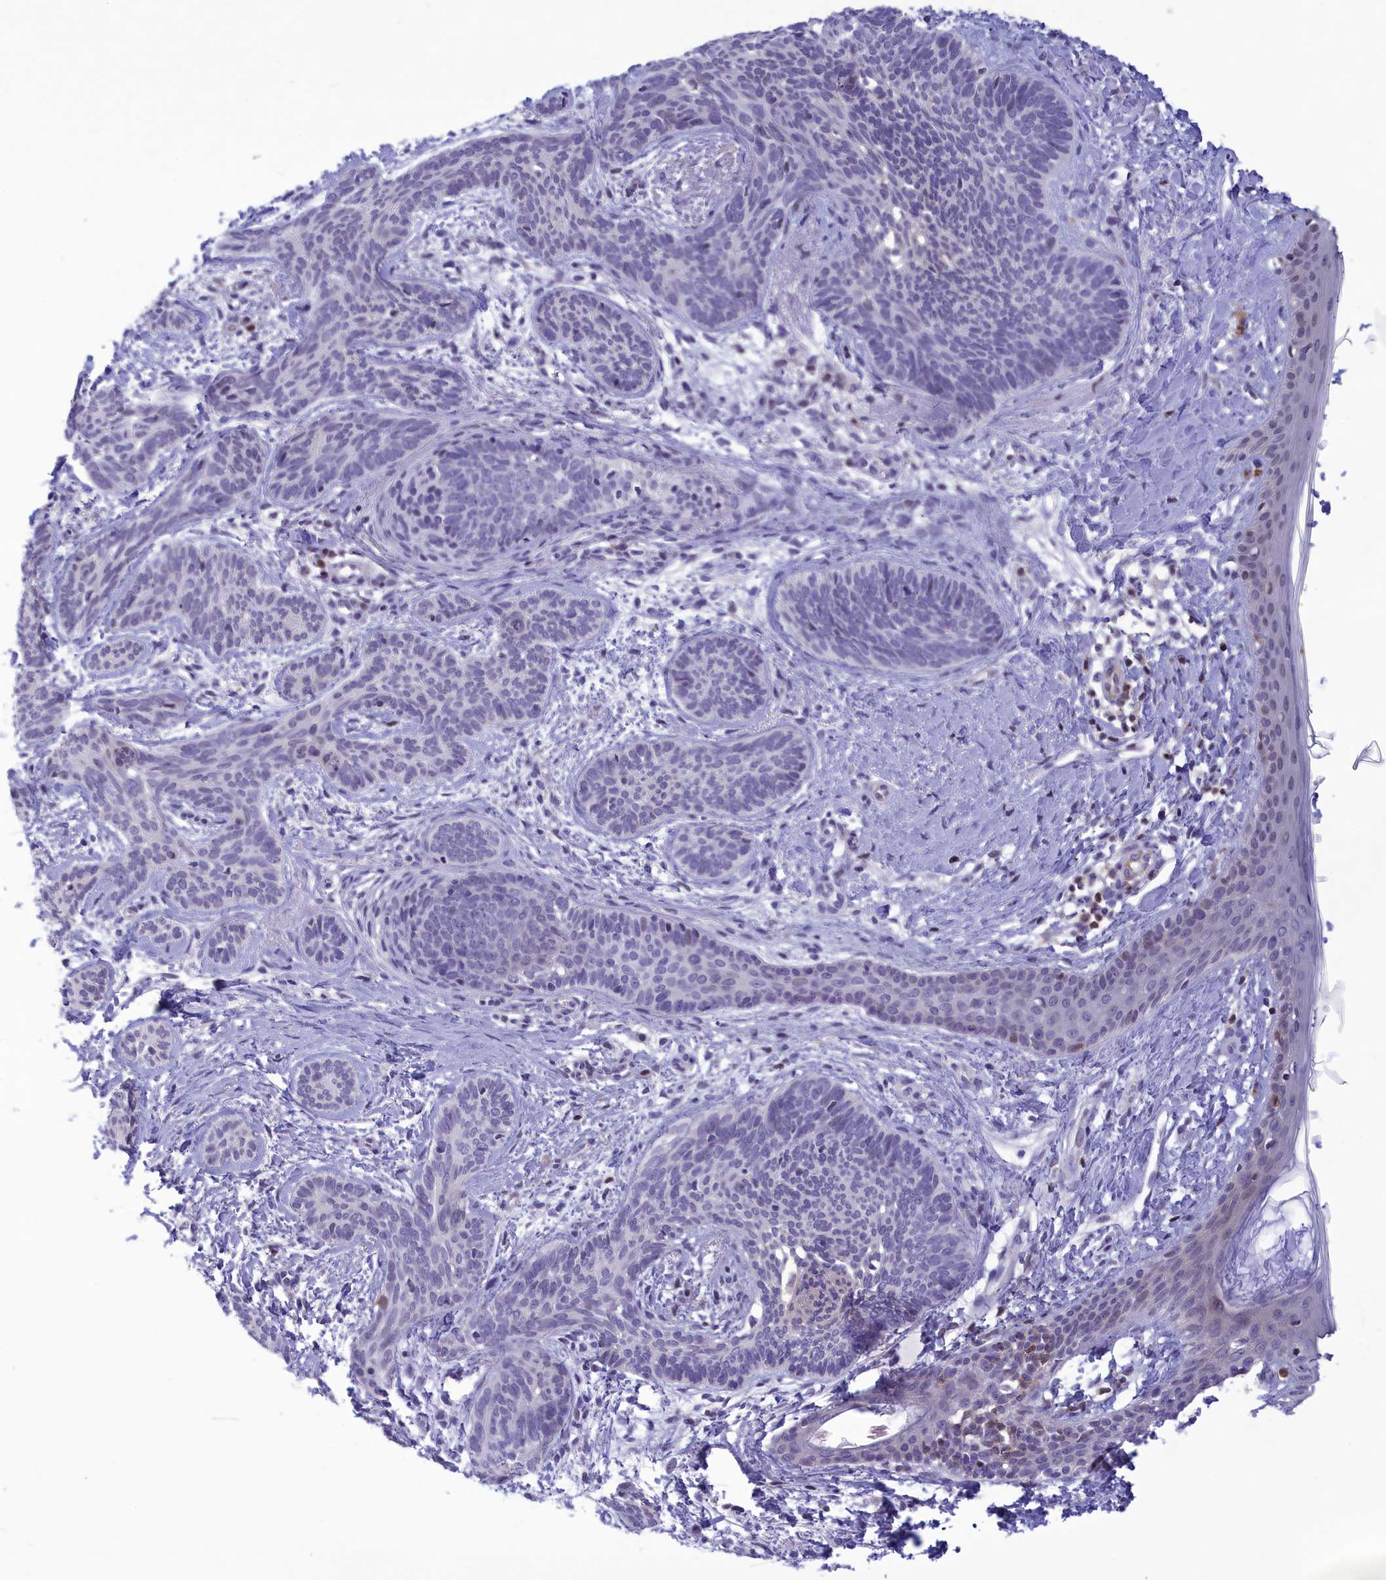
{"staining": {"intensity": "negative", "quantity": "none", "location": "none"}, "tissue": "skin cancer", "cell_type": "Tumor cells", "image_type": "cancer", "snomed": [{"axis": "morphology", "description": "Basal cell carcinoma"}, {"axis": "topography", "description": "Skin"}], "caption": "Immunohistochemical staining of skin cancer shows no significant expression in tumor cells. (DAB (3,3'-diaminobenzidine) immunohistochemistry (IHC) visualized using brightfield microscopy, high magnification).", "gene": "CORO2A", "patient": {"sex": "female", "age": 81}}